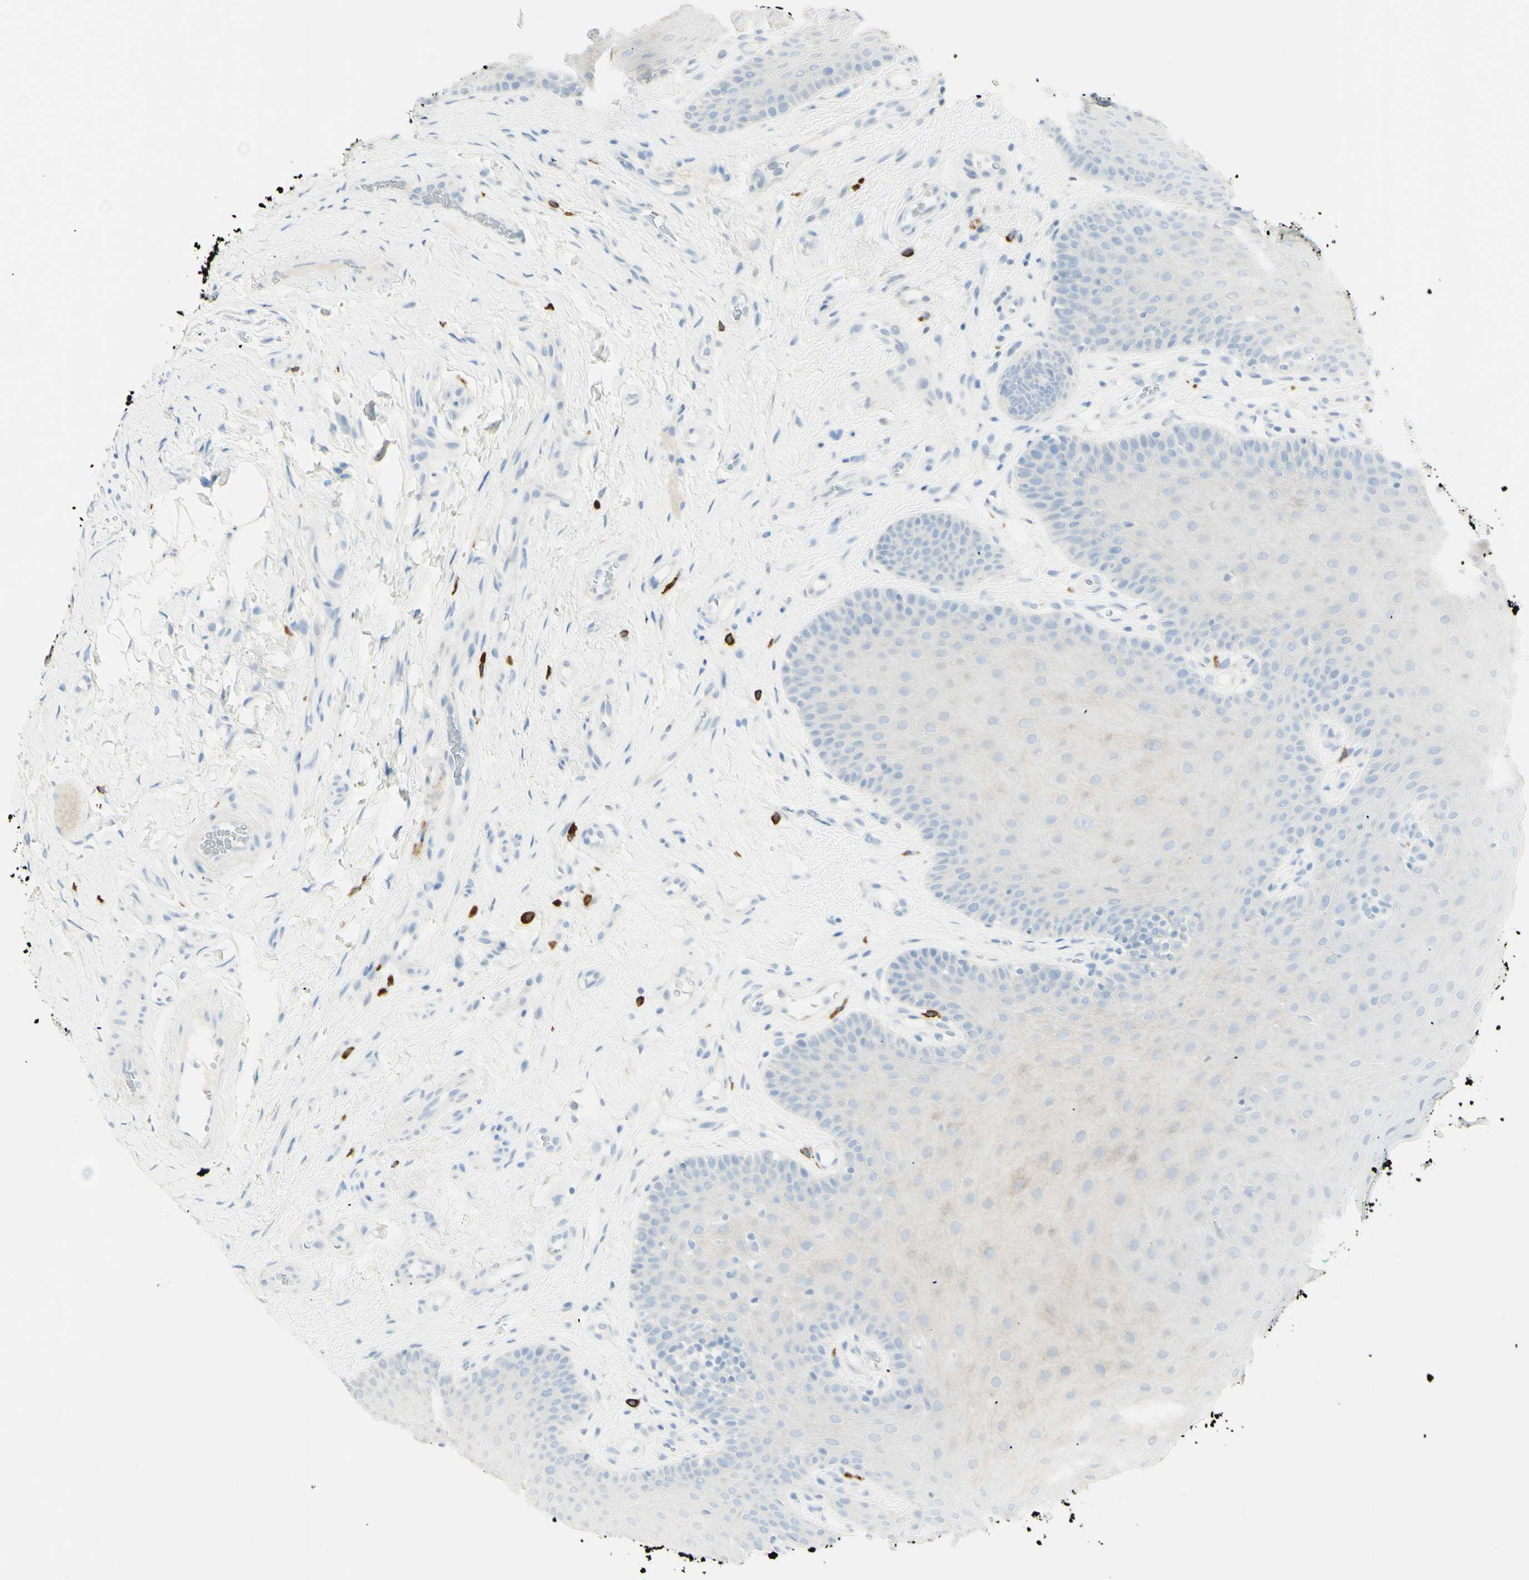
{"staining": {"intensity": "negative", "quantity": "none", "location": "none"}, "tissue": "oral mucosa", "cell_type": "Squamous epithelial cells", "image_type": "normal", "snomed": [{"axis": "morphology", "description": "Normal tissue, NOS"}, {"axis": "topography", "description": "Skeletal muscle"}, {"axis": "topography", "description": "Oral tissue"}], "caption": "Oral mucosa was stained to show a protein in brown. There is no significant expression in squamous epithelial cells. (DAB immunohistochemistry visualized using brightfield microscopy, high magnification).", "gene": "LETM1", "patient": {"sex": "male", "age": 58}}